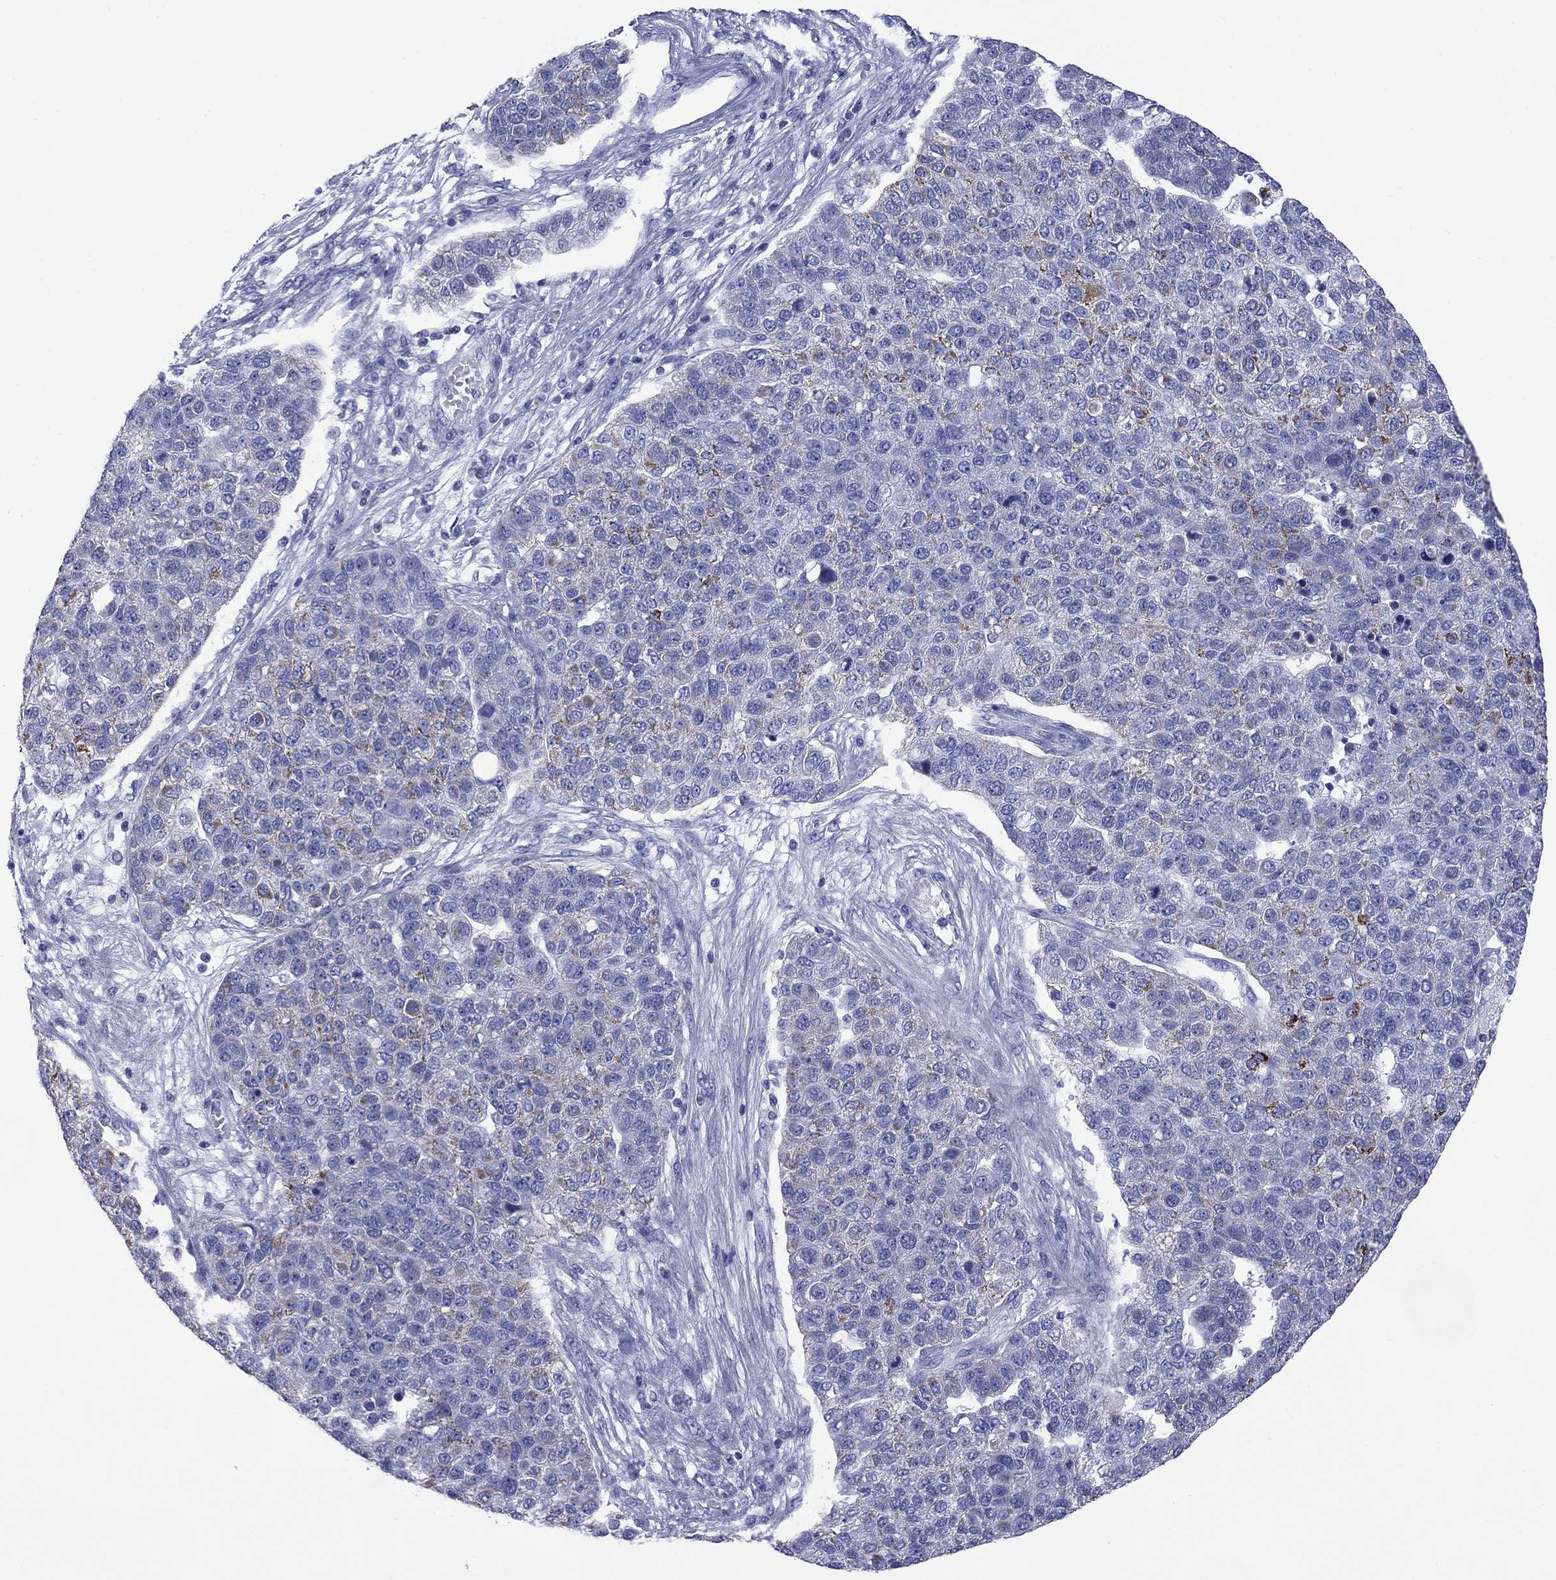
{"staining": {"intensity": "moderate", "quantity": "<25%", "location": "cytoplasmic/membranous"}, "tissue": "pancreatic cancer", "cell_type": "Tumor cells", "image_type": "cancer", "snomed": [{"axis": "morphology", "description": "Adenocarcinoma, NOS"}, {"axis": "topography", "description": "Pancreas"}], "caption": "Adenocarcinoma (pancreatic) stained with IHC displays moderate cytoplasmic/membranous positivity in about <25% of tumor cells.", "gene": "ACADSB", "patient": {"sex": "female", "age": 61}}